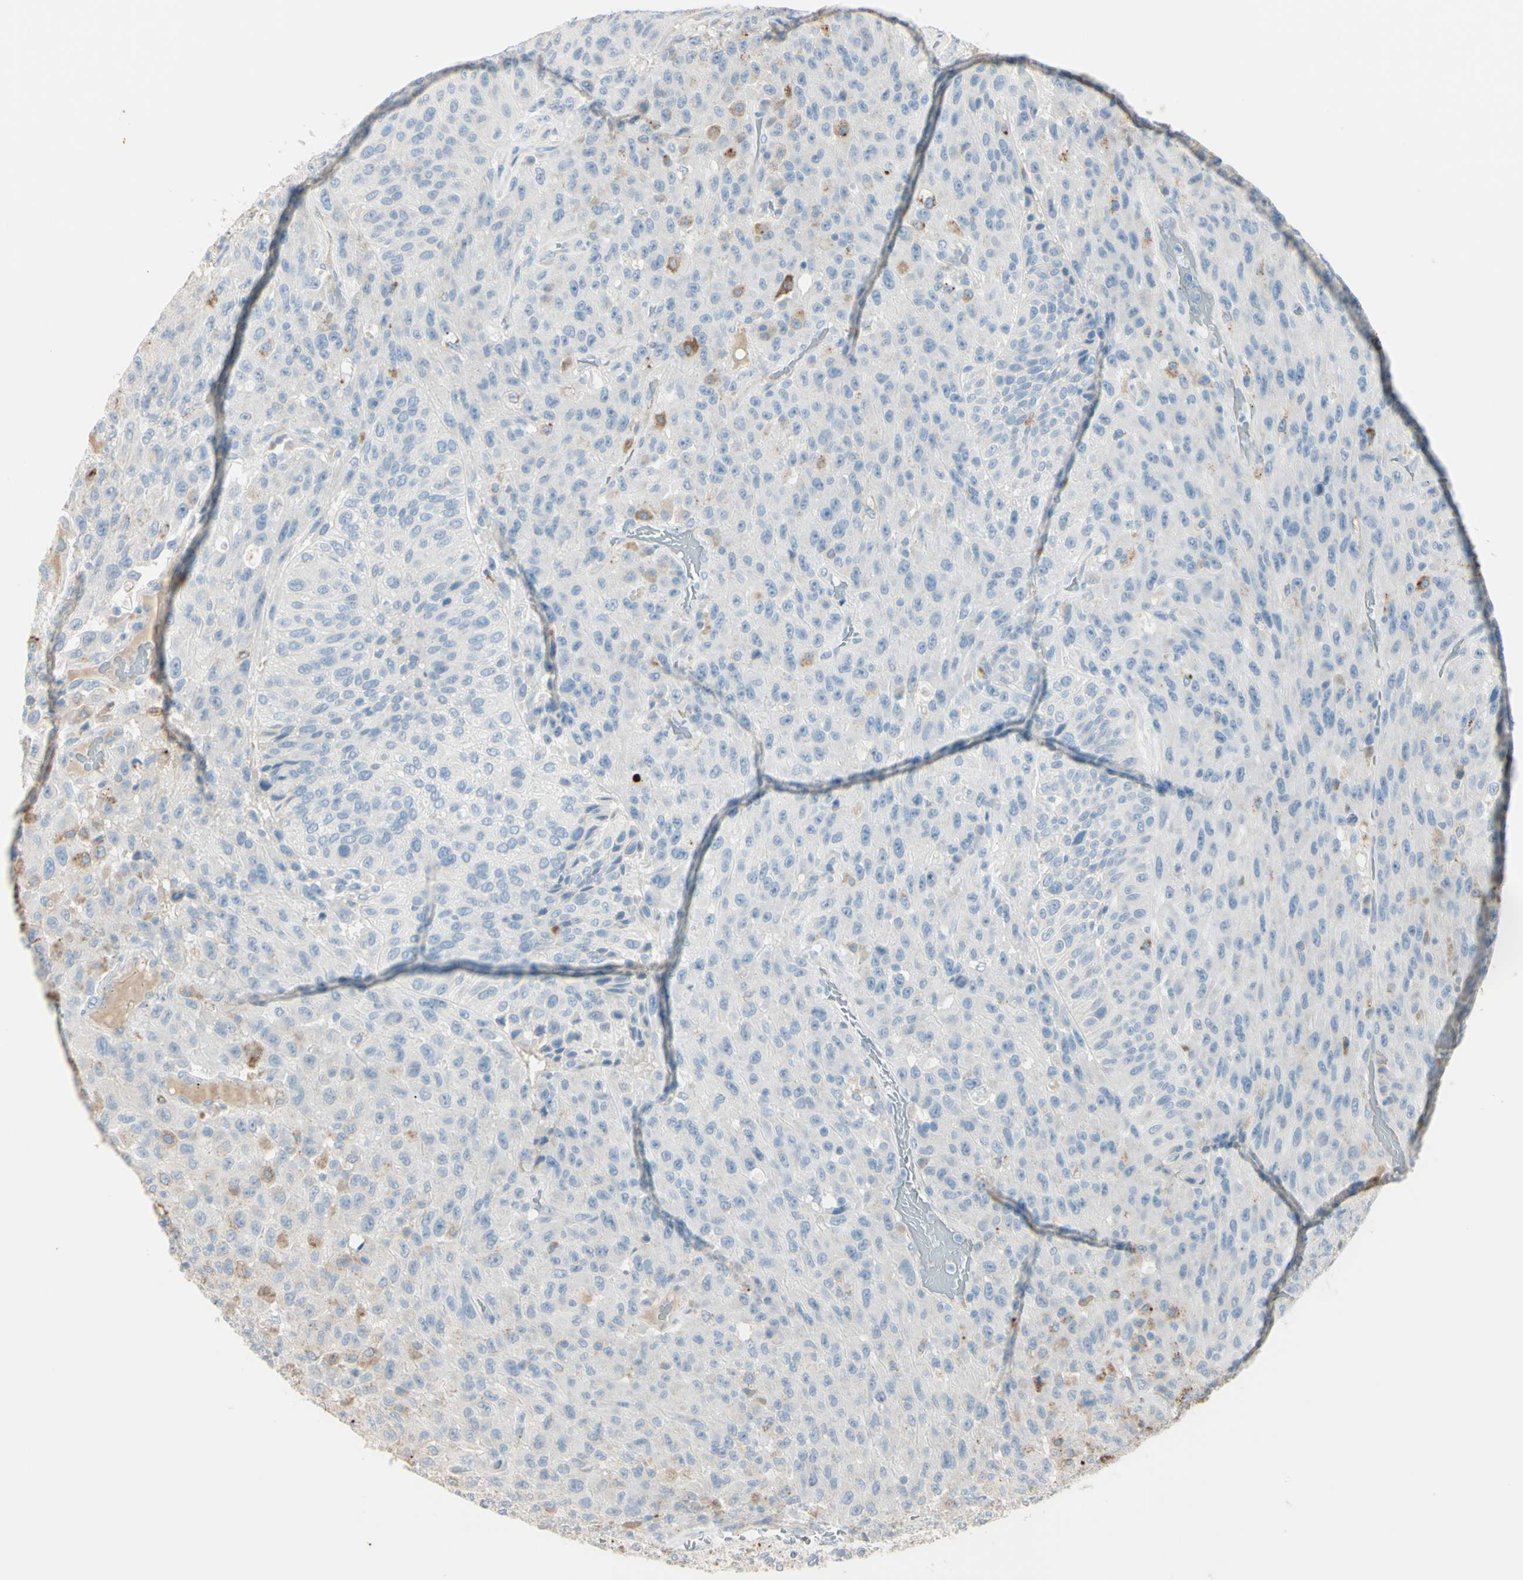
{"staining": {"intensity": "negative", "quantity": "none", "location": "none"}, "tissue": "urothelial cancer", "cell_type": "Tumor cells", "image_type": "cancer", "snomed": [{"axis": "morphology", "description": "Urothelial carcinoma, High grade"}, {"axis": "topography", "description": "Urinary bladder"}], "caption": "Immunohistochemistry (IHC) of urothelial carcinoma (high-grade) shows no expression in tumor cells.", "gene": "ANGPTL1", "patient": {"sex": "male", "age": 66}}